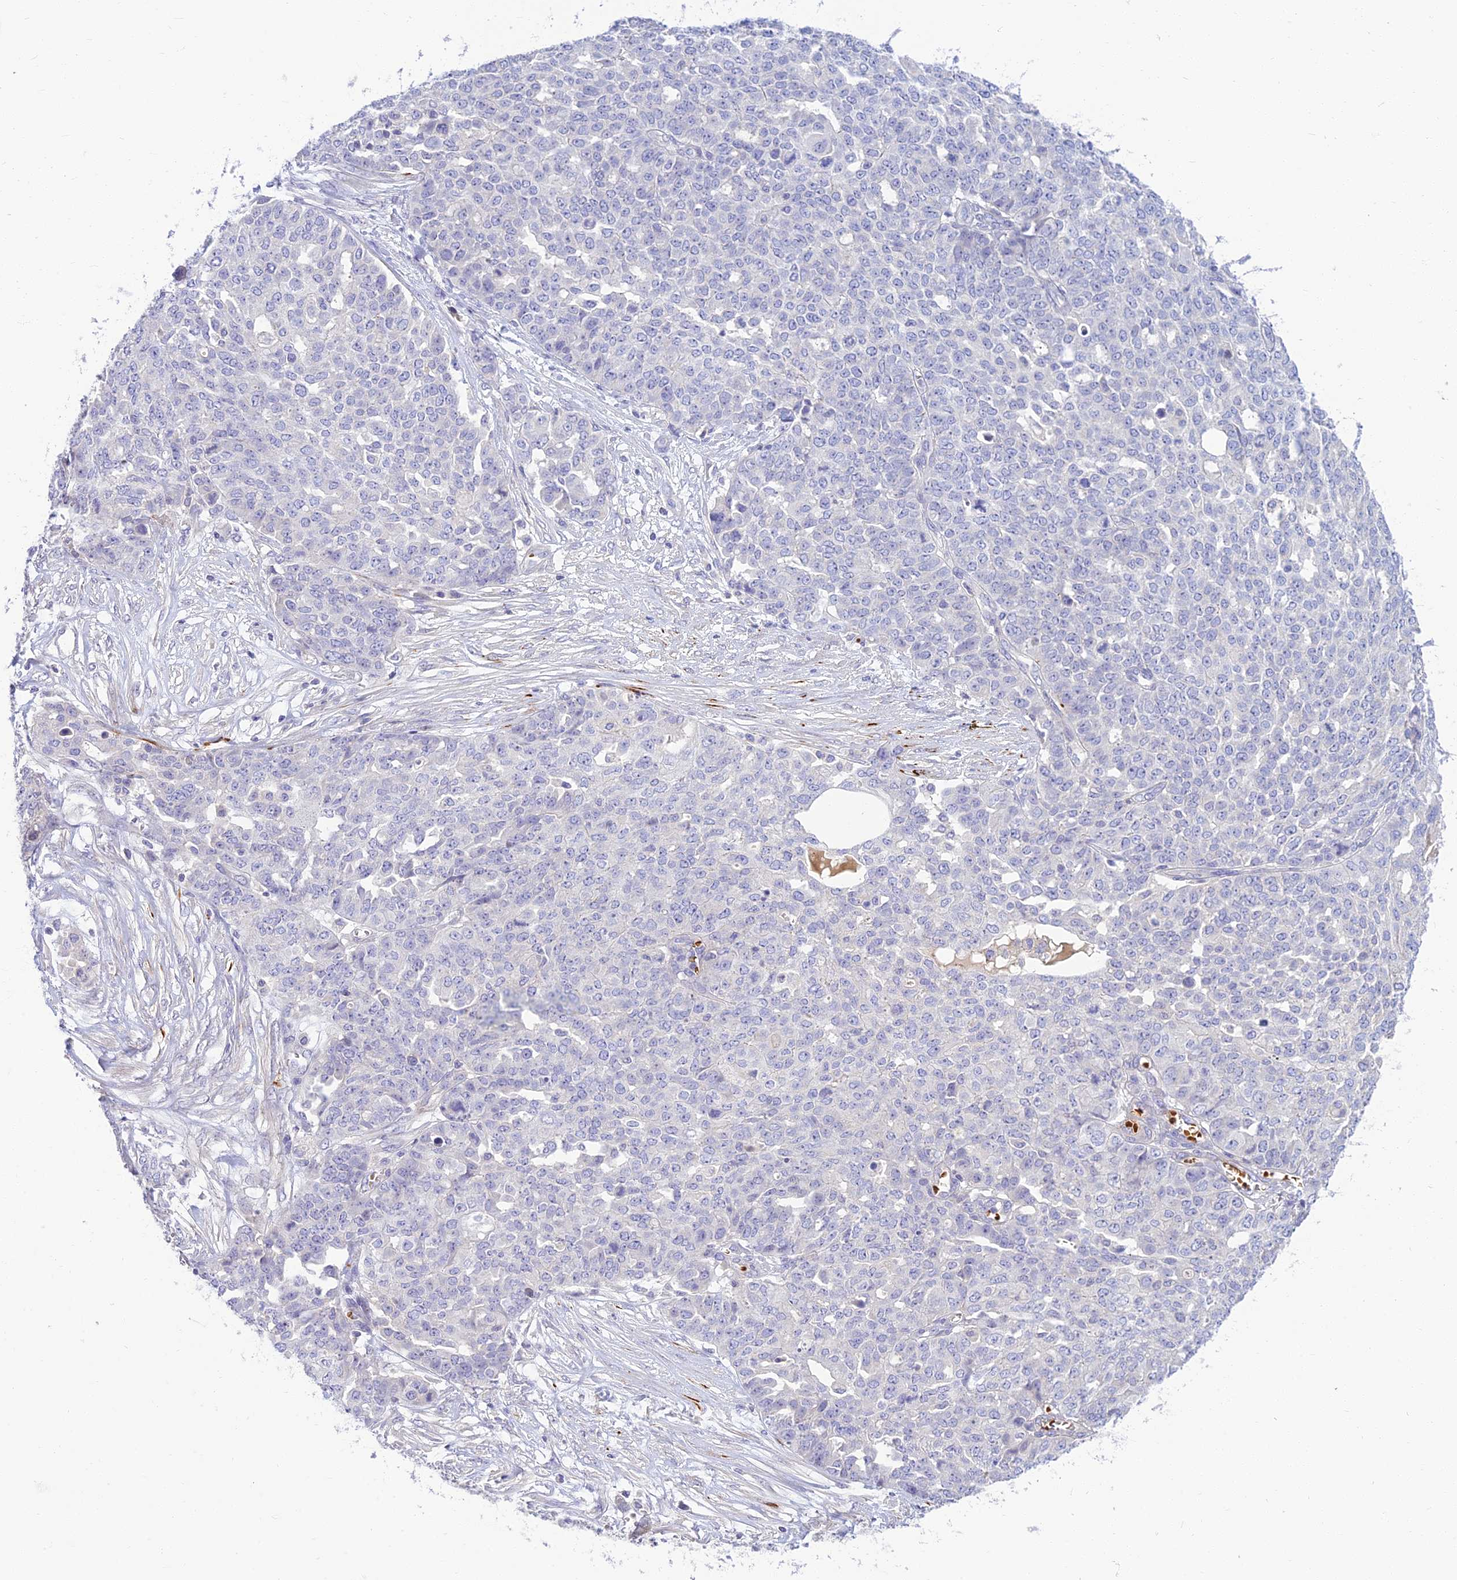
{"staining": {"intensity": "negative", "quantity": "none", "location": "none"}, "tissue": "ovarian cancer", "cell_type": "Tumor cells", "image_type": "cancer", "snomed": [{"axis": "morphology", "description": "Cystadenocarcinoma, serous, NOS"}, {"axis": "topography", "description": "Soft tissue"}, {"axis": "topography", "description": "Ovary"}], "caption": "Histopathology image shows no protein positivity in tumor cells of ovarian serous cystadenocarcinoma tissue.", "gene": "CLIP4", "patient": {"sex": "female", "age": 57}}